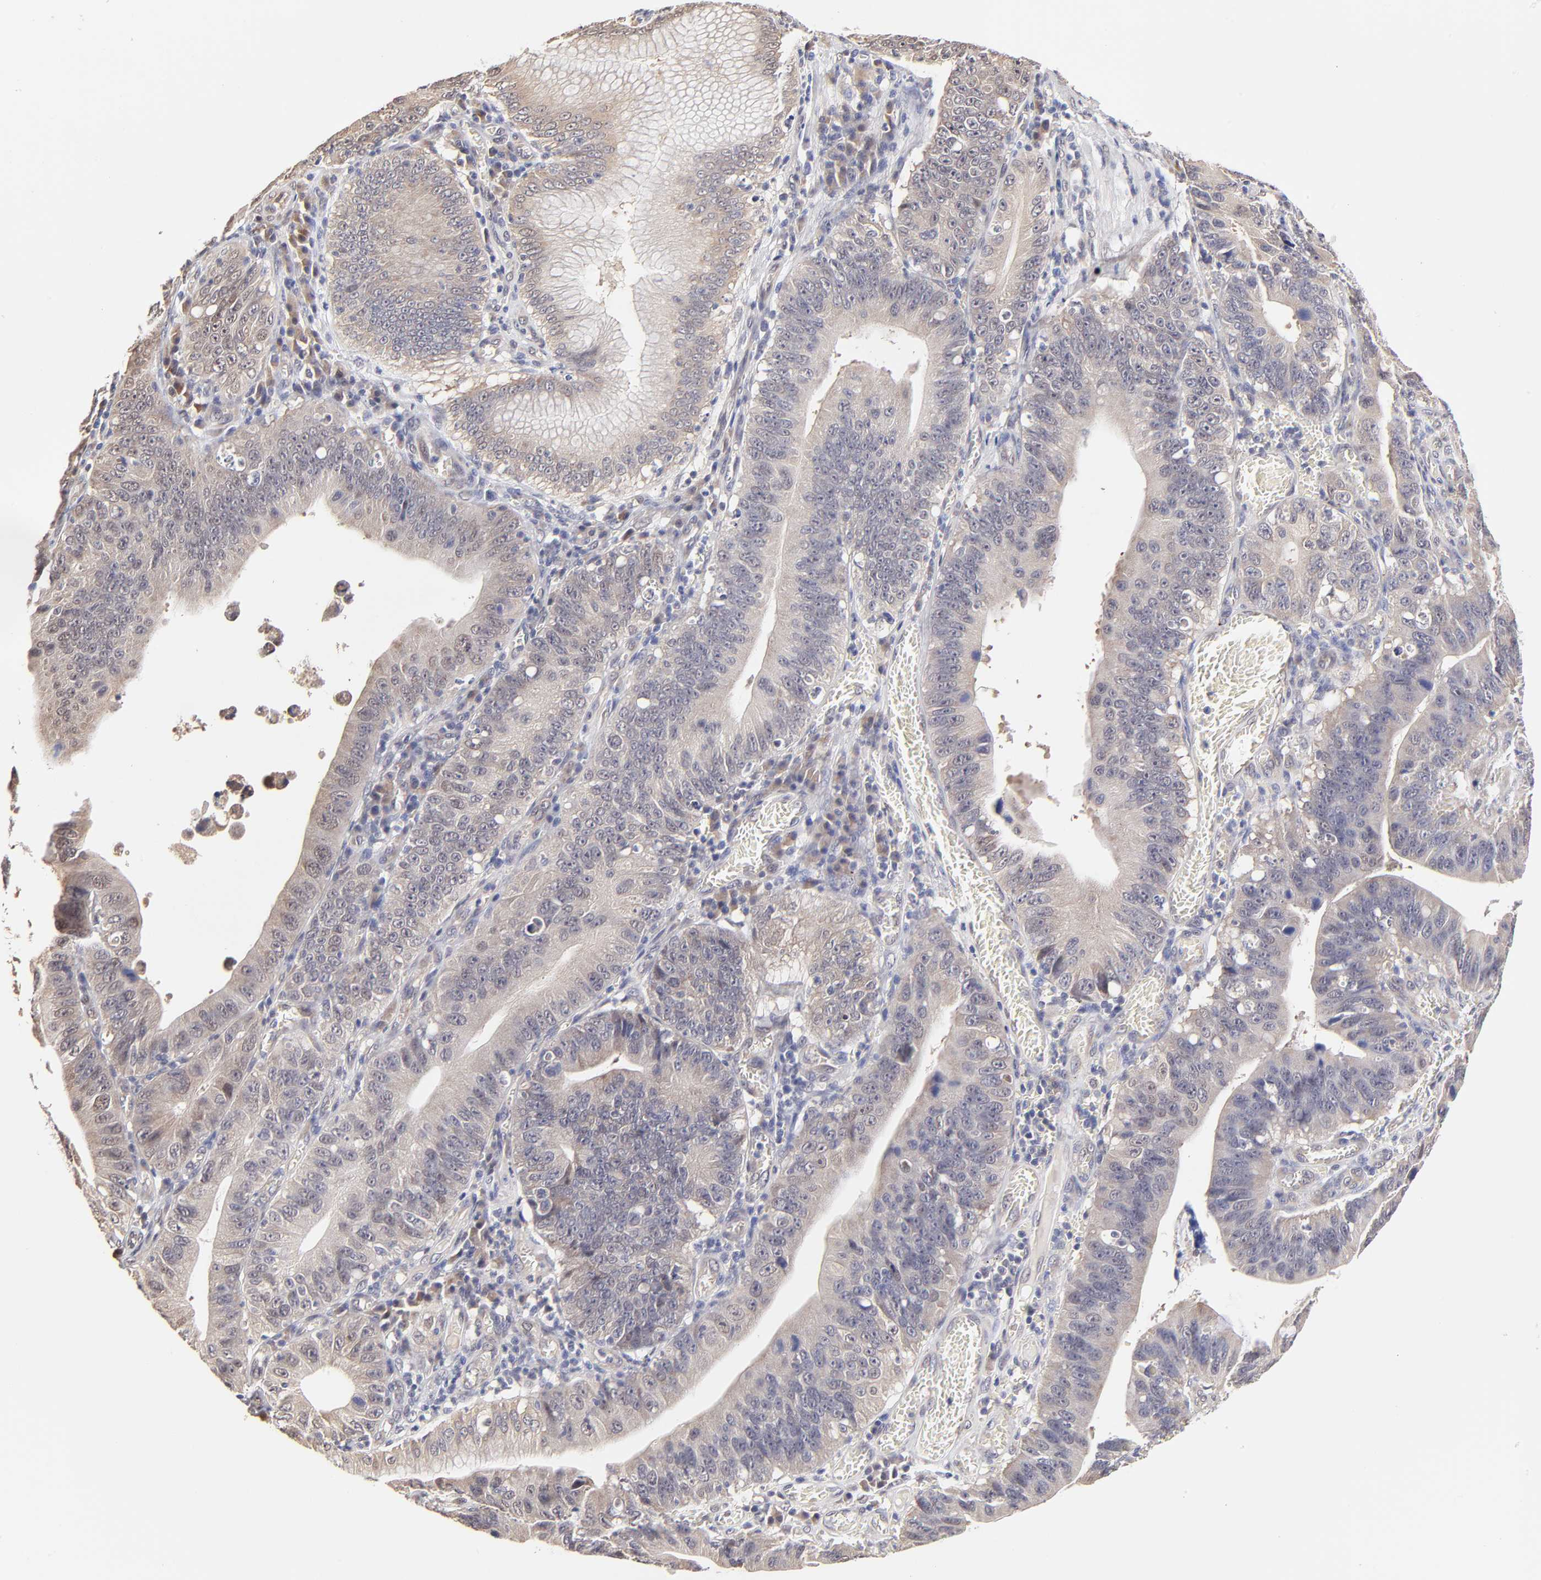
{"staining": {"intensity": "weak", "quantity": ">75%", "location": "cytoplasmic/membranous"}, "tissue": "stomach cancer", "cell_type": "Tumor cells", "image_type": "cancer", "snomed": [{"axis": "morphology", "description": "Adenocarcinoma, NOS"}, {"axis": "topography", "description": "Stomach"}, {"axis": "topography", "description": "Gastric cardia"}], "caption": "Protein staining demonstrates weak cytoplasmic/membranous positivity in about >75% of tumor cells in stomach adenocarcinoma.", "gene": "ZNF10", "patient": {"sex": "male", "age": 59}}